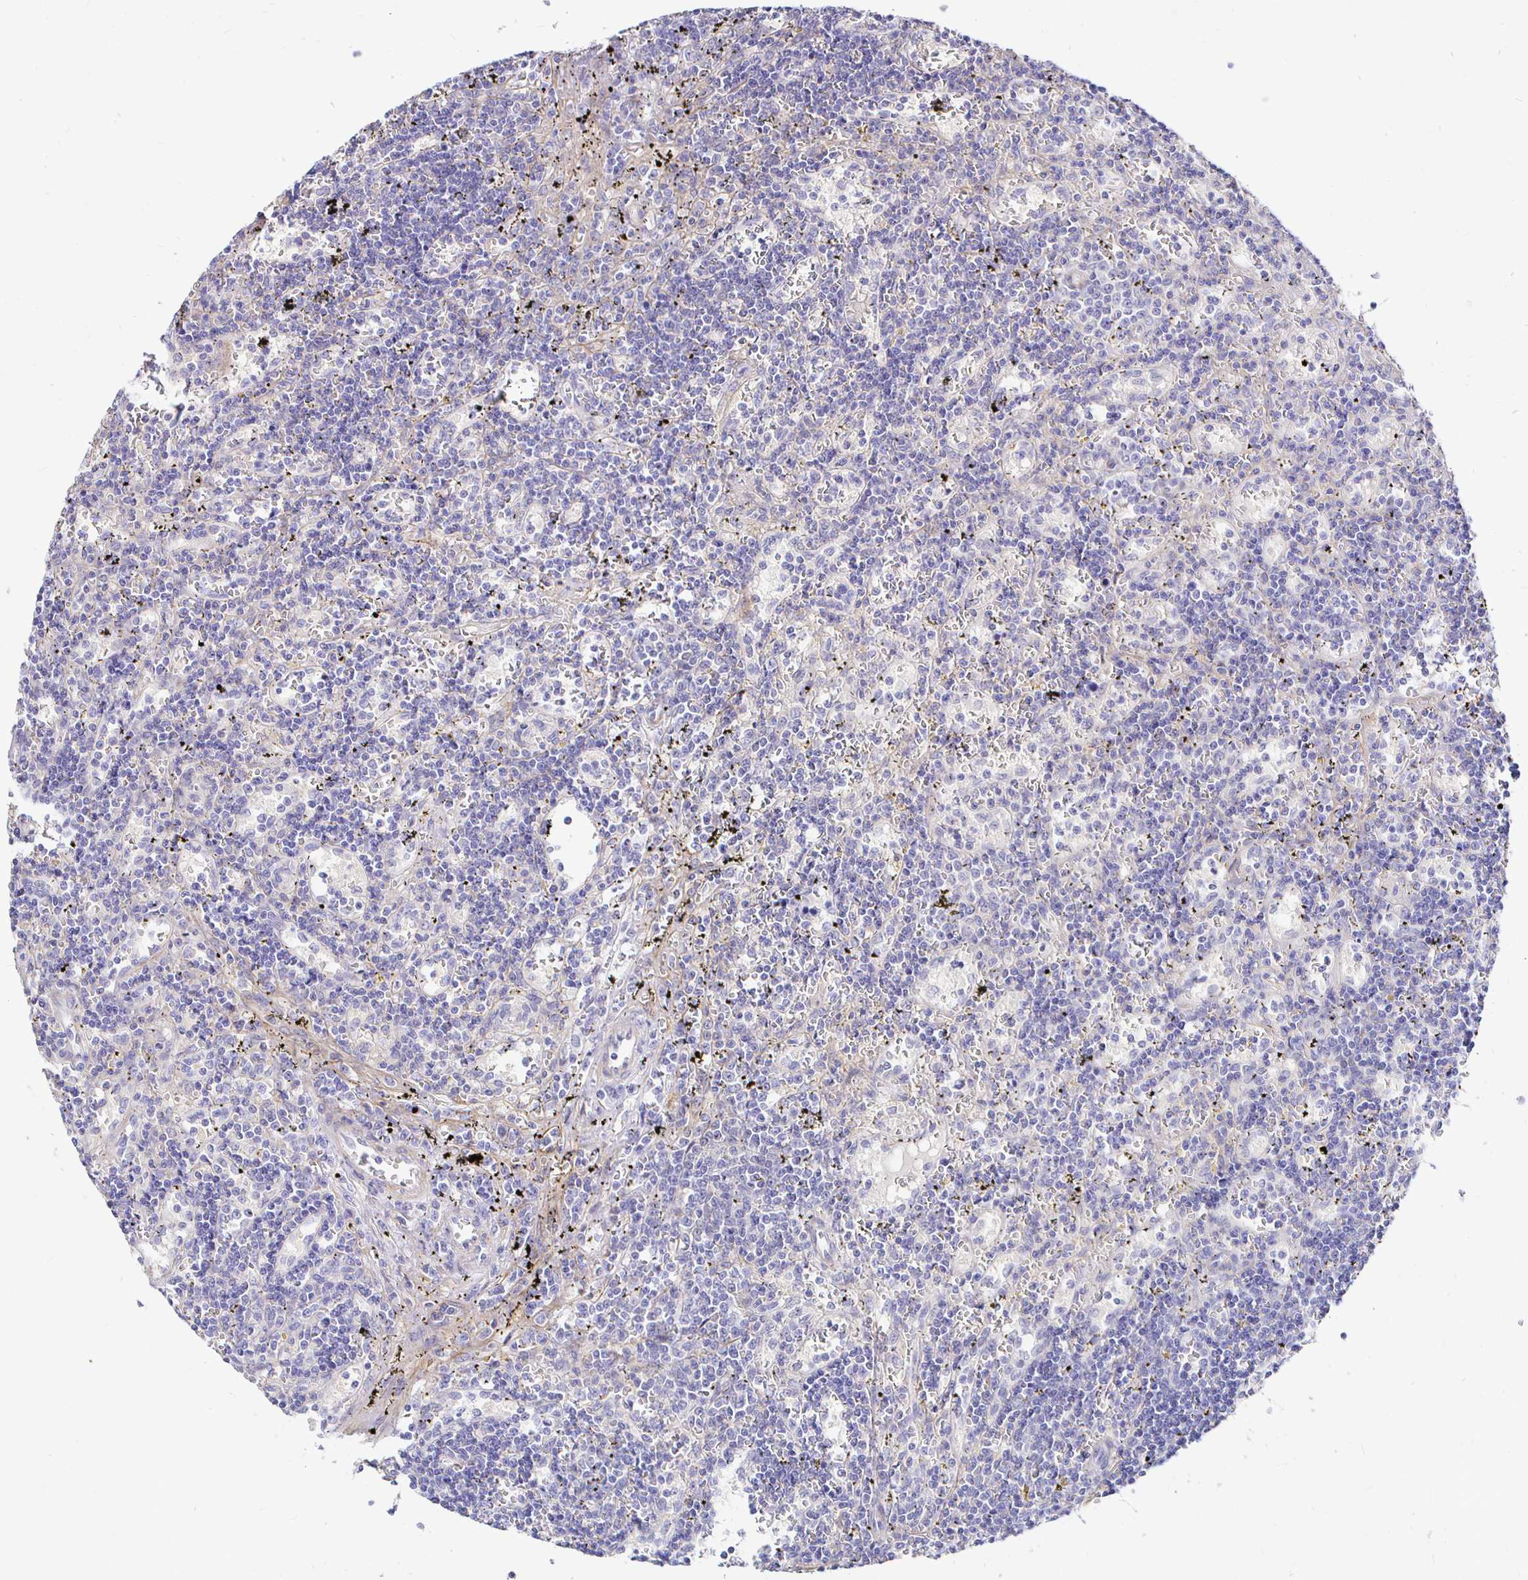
{"staining": {"intensity": "negative", "quantity": "none", "location": "none"}, "tissue": "lymphoma", "cell_type": "Tumor cells", "image_type": "cancer", "snomed": [{"axis": "morphology", "description": "Malignant lymphoma, non-Hodgkin's type, Low grade"}, {"axis": "topography", "description": "Spleen"}], "caption": "This image is of low-grade malignant lymphoma, non-Hodgkin's type stained with immunohistochemistry (IHC) to label a protein in brown with the nuclei are counter-stained blue. There is no expression in tumor cells. Brightfield microscopy of immunohistochemistry stained with DAB (brown) and hematoxylin (blue), captured at high magnification.", "gene": "PALM2AKAP2", "patient": {"sex": "male", "age": 60}}